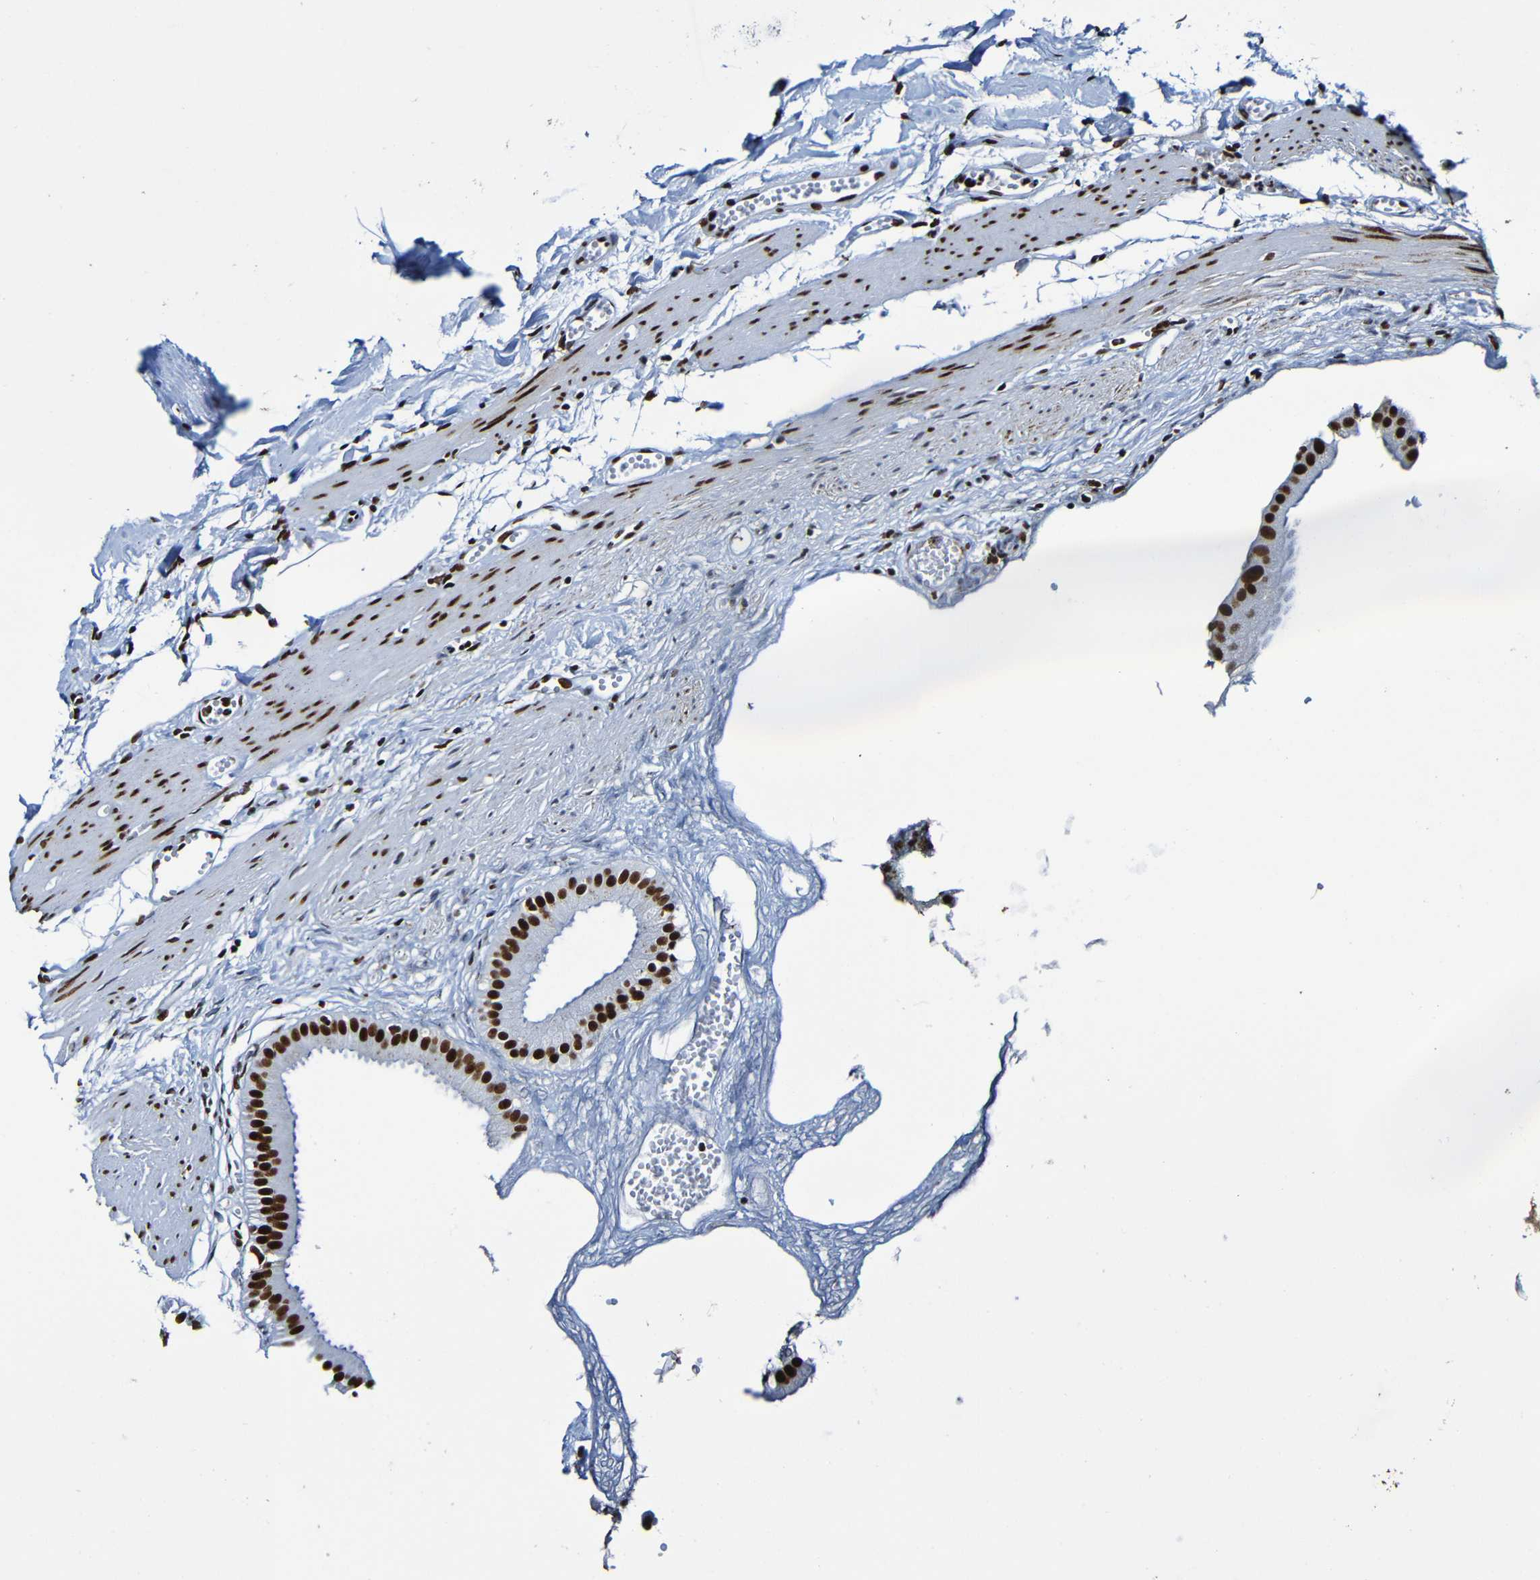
{"staining": {"intensity": "strong", "quantity": ">75%", "location": "nuclear"}, "tissue": "gallbladder", "cell_type": "Glandular cells", "image_type": "normal", "snomed": [{"axis": "morphology", "description": "Normal tissue, NOS"}, {"axis": "topography", "description": "Gallbladder"}], "caption": "IHC histopathology image of unremarkable human gallbladder stained for a protein (brown), which demonstrates high levels of strong nuclear positivity in approximately >75% of glandular cells.", "gene": "SRSF3", "patient": {"sex": "female", "age": 64}}